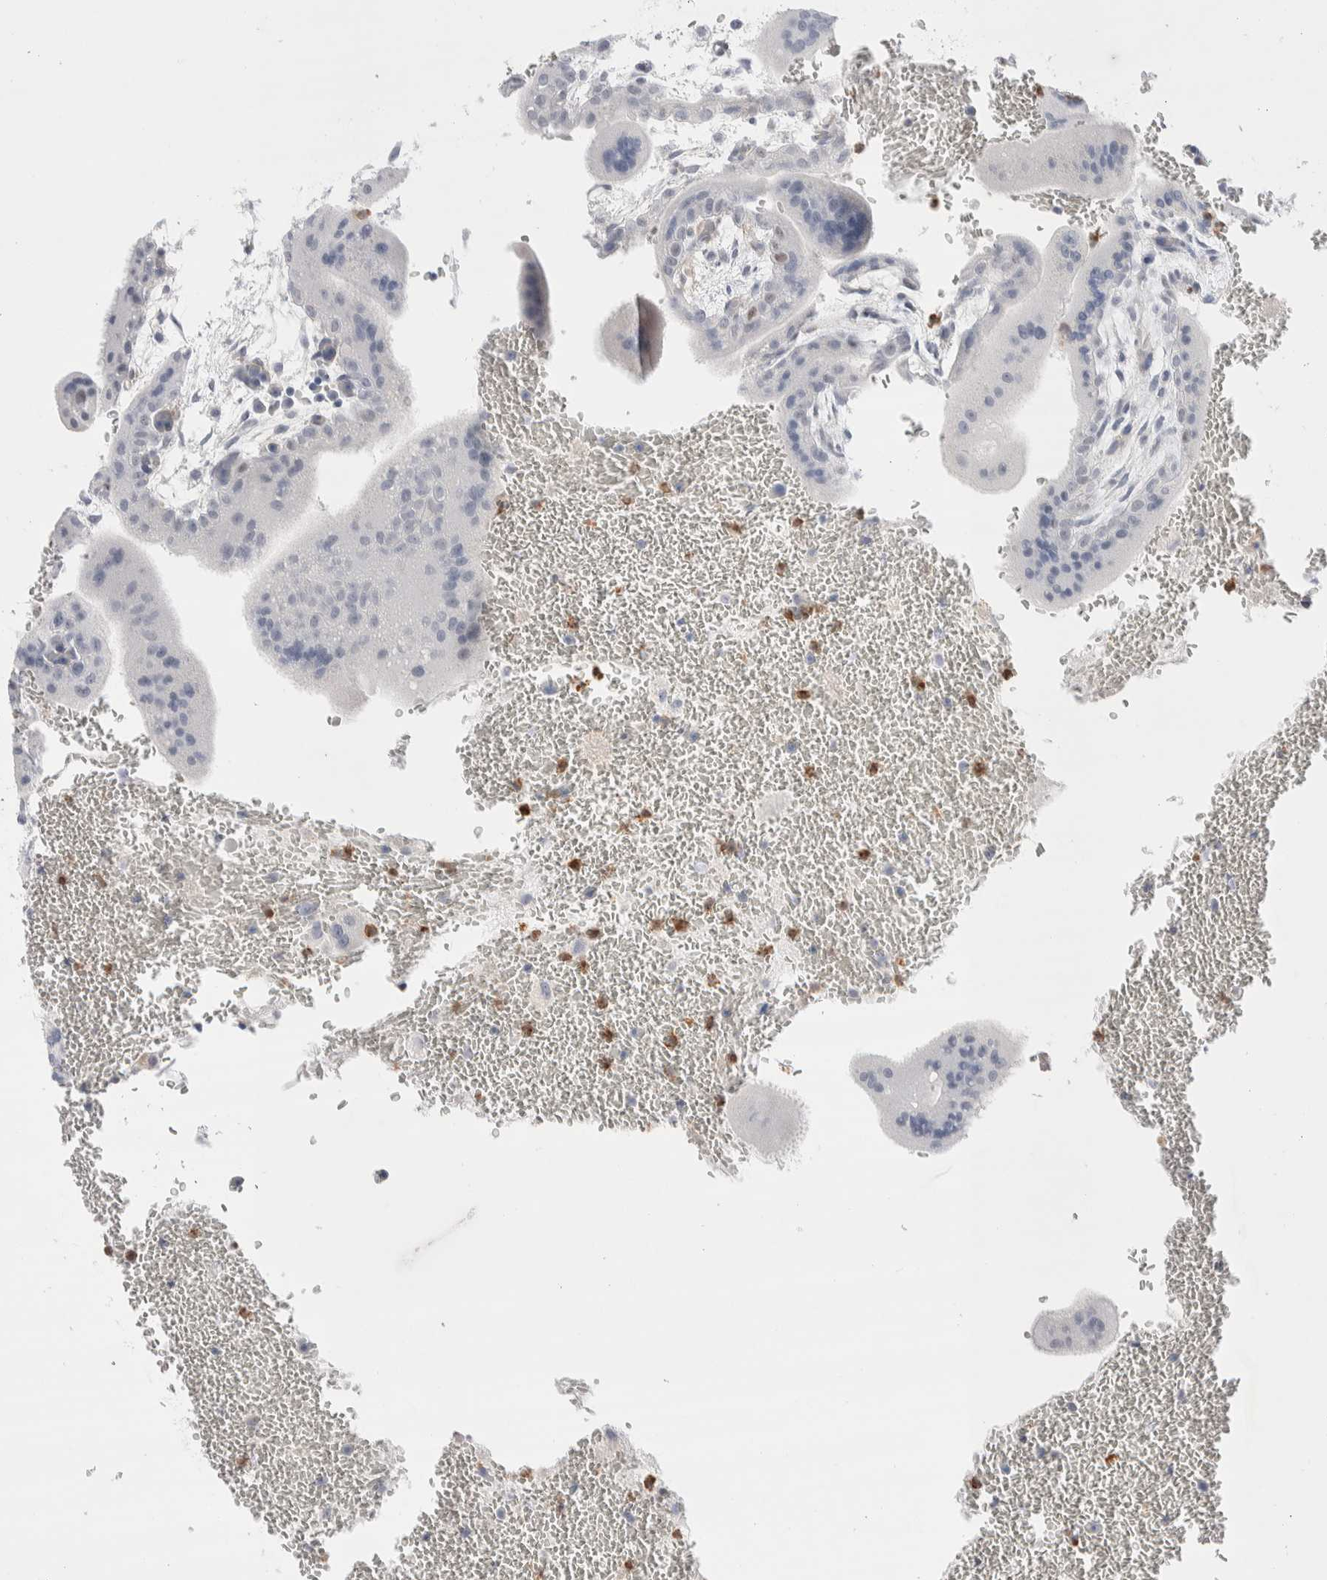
{"staining": {"intensity": "negative", "quantity": "none", "location": "none"}, "tissue": "placenta", "cell_type": "Trophoblastic cells", "image_type": "normal", "snomed": [{"axis": "morphology", "description": "Normal tissue, NOS"}, {"axis": "topography", "description": "Placenta"}], "caption": "A high-resolution histopathology image shows IHC staining of unremarkable placenta, which demonstrates no significant positivity in trophoblastic cells.", "gene": "SEPTIN4", "patient": {"sex": "female", "age": 35}}